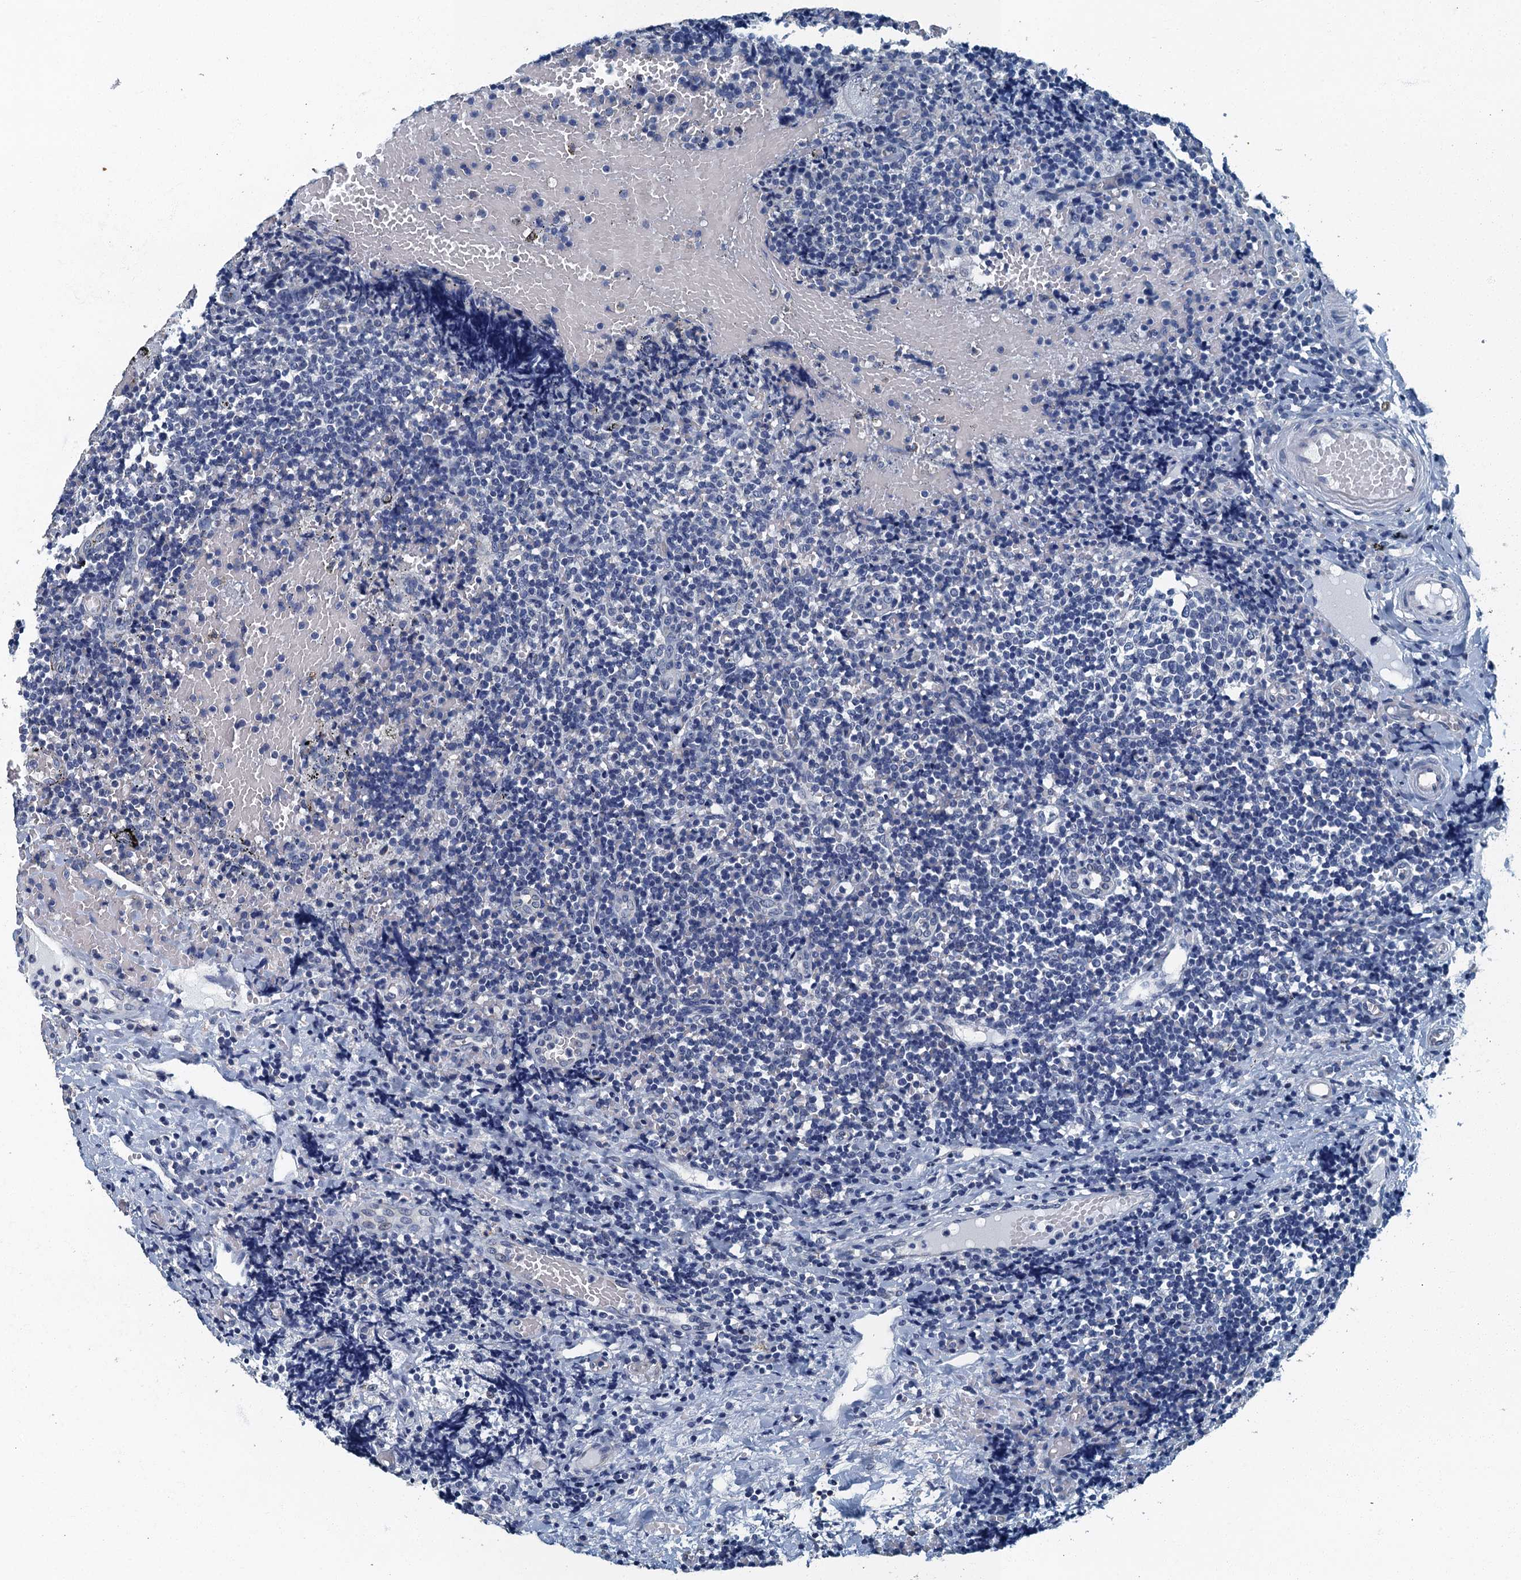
{"staining": {"intensity": "negative", "quantity": "none", "location": "none"}, "tissue": "tonsil", "cell_type": "Germinal center cells", "image_type": "normal", "snomed": [{"axis": "morphology", "description": "Normal tissue, NOS"}, {"axis": "topography", "description": "Tonsil"}], "caption": "High power microscopy micrograph of an IHC image of unremarkable tonsil, revealing no significant expression in germinal center cells.", "gene": "GADL1", "patient": {"sex": "female", "age": 19}}